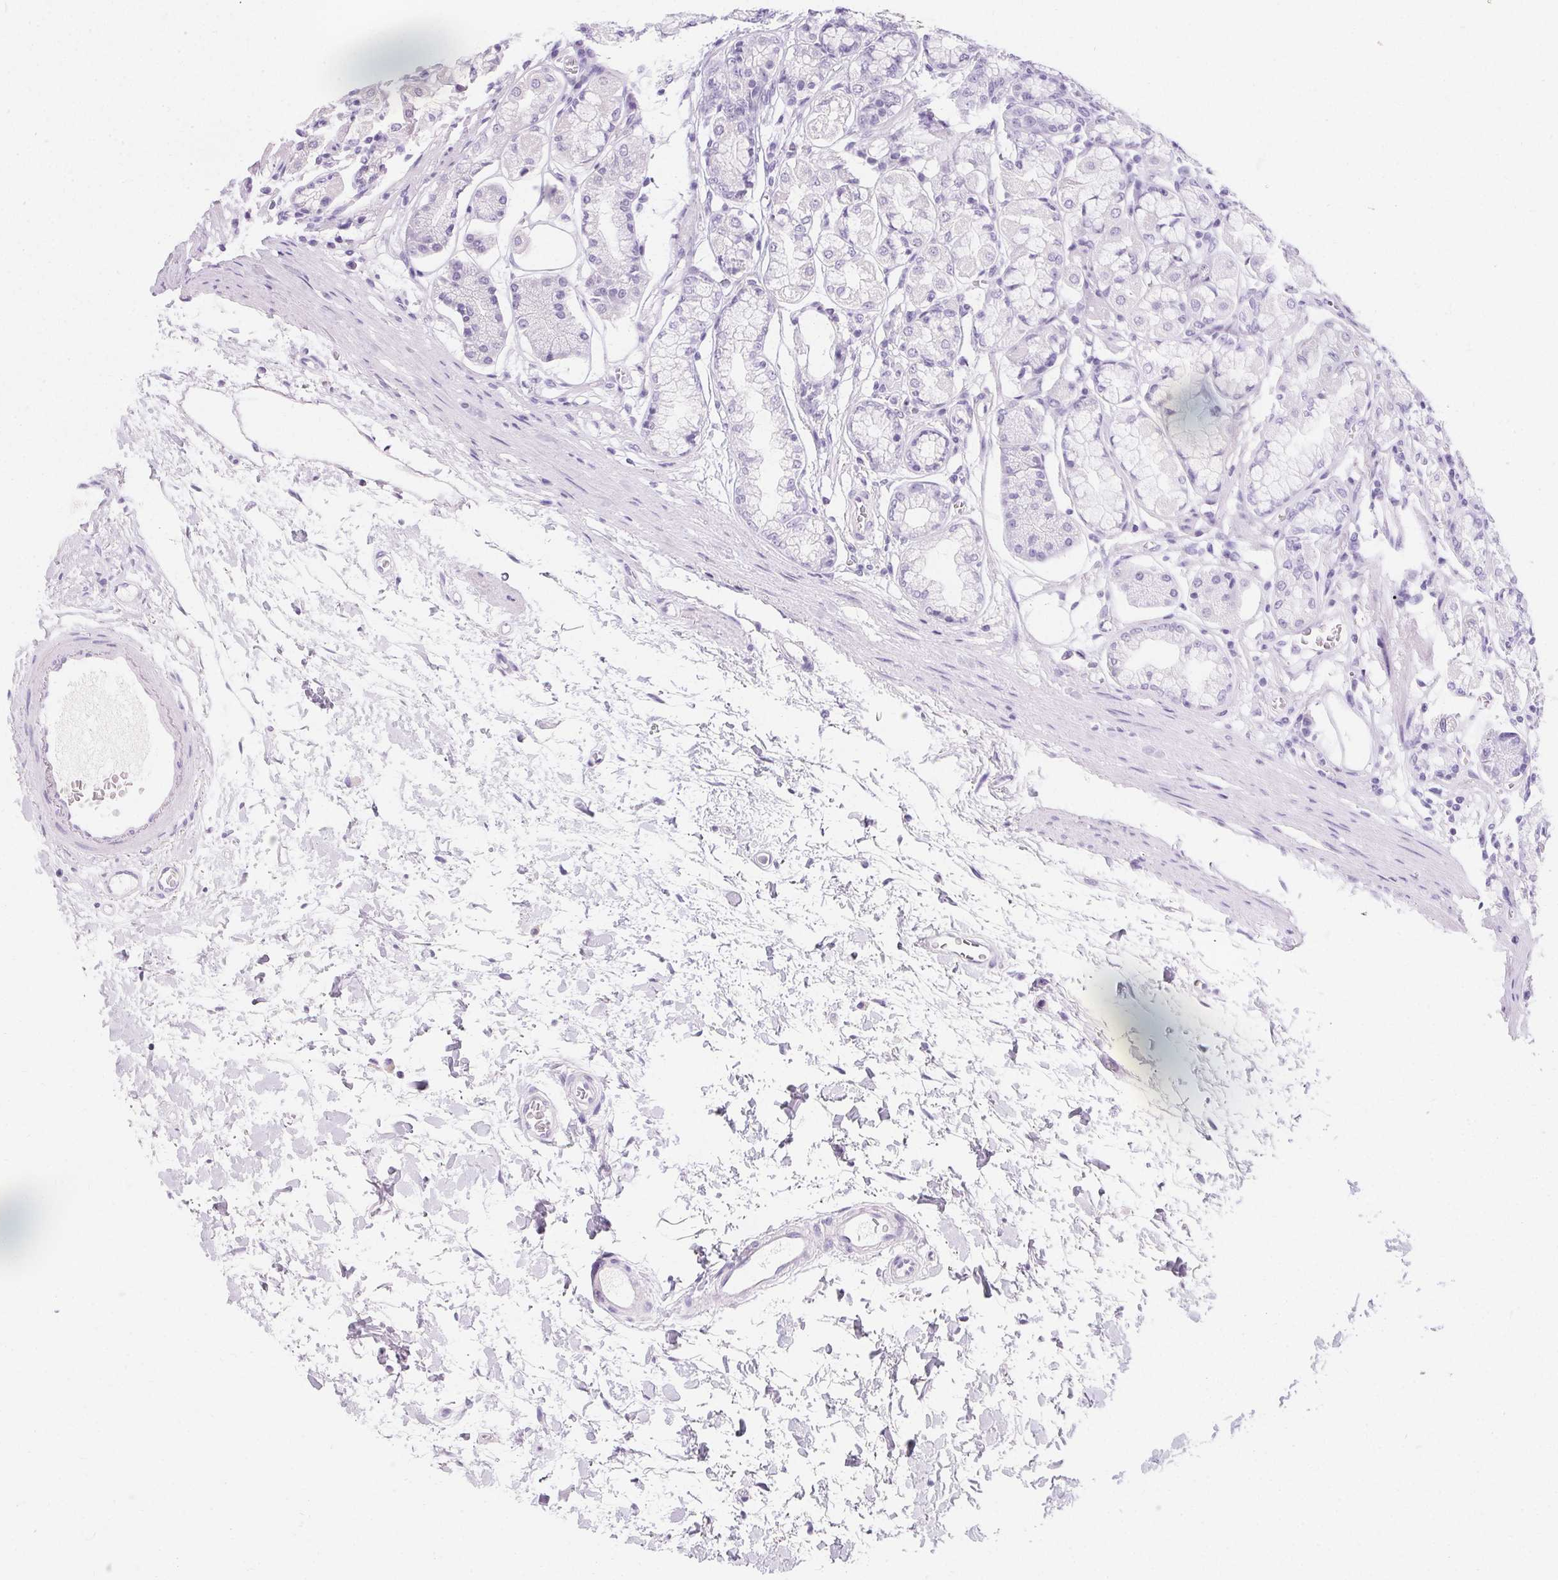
{"staining": {"intensity": "negative", "quantity": "none", "location": "none"}, "tissue": "stomach", "cell_type": "Glandular cells", "image_type": "normal", "snomed": [{"axis": "morphology", "description": "Normal tissue, NOS"}, {"axis": "topography", "description": "Stomach"}, {"axis": "topography", "description": "Stomach, lower"}], "caption": "This is an immunohistochemistry histopathology image of normal human stomach. There is no positivity in glandular cells.", "gene": "TRIP13", "patient": {"sex": "male", "age": 76}}